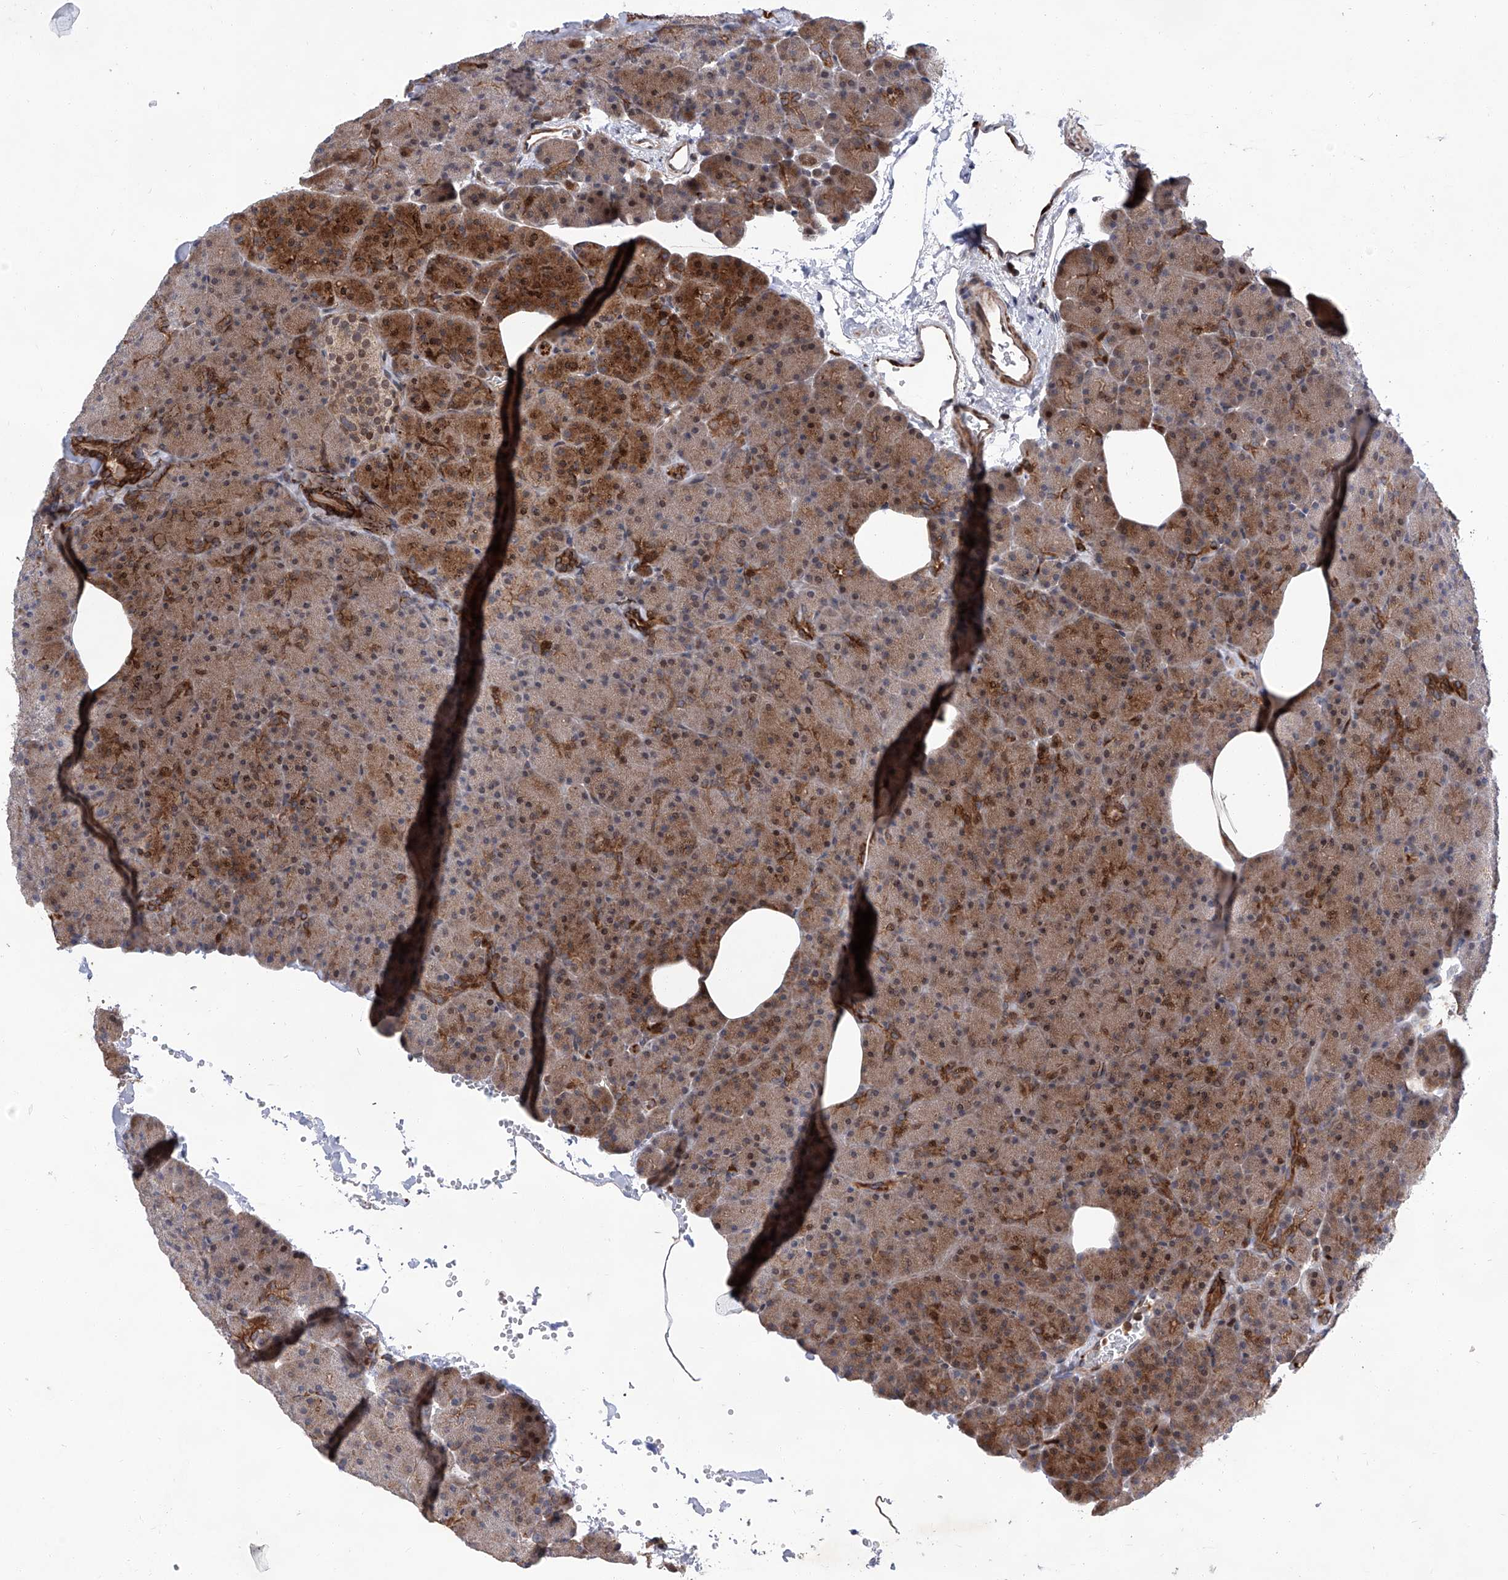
{"staining": {"intensity": "strong", "quantity": "25%-75%", "location": "cytoplasmic/membranous,nuclear"}, "tissue": "pancreas", "cell_type": "Exocrine glandular cells", "image_type": "normal", "snomed": [{"axis": "morphology", "description": "Normal tissue, NOS"}, {"axis": "morphology", "description": "Carcinoid, malignant, NOS"}, {"axis": "topography", "description": "Pancreas"}], "caption": "Immunohistochemistry (IHC) of normal human pancreas reveals high levels of strong cytoplasmic/membranous,nuclear staining in approximately 25%-75% of exocrine glandular cells.", "gene": "FARP2", "patient": {"sex": "female", "age": 35}}